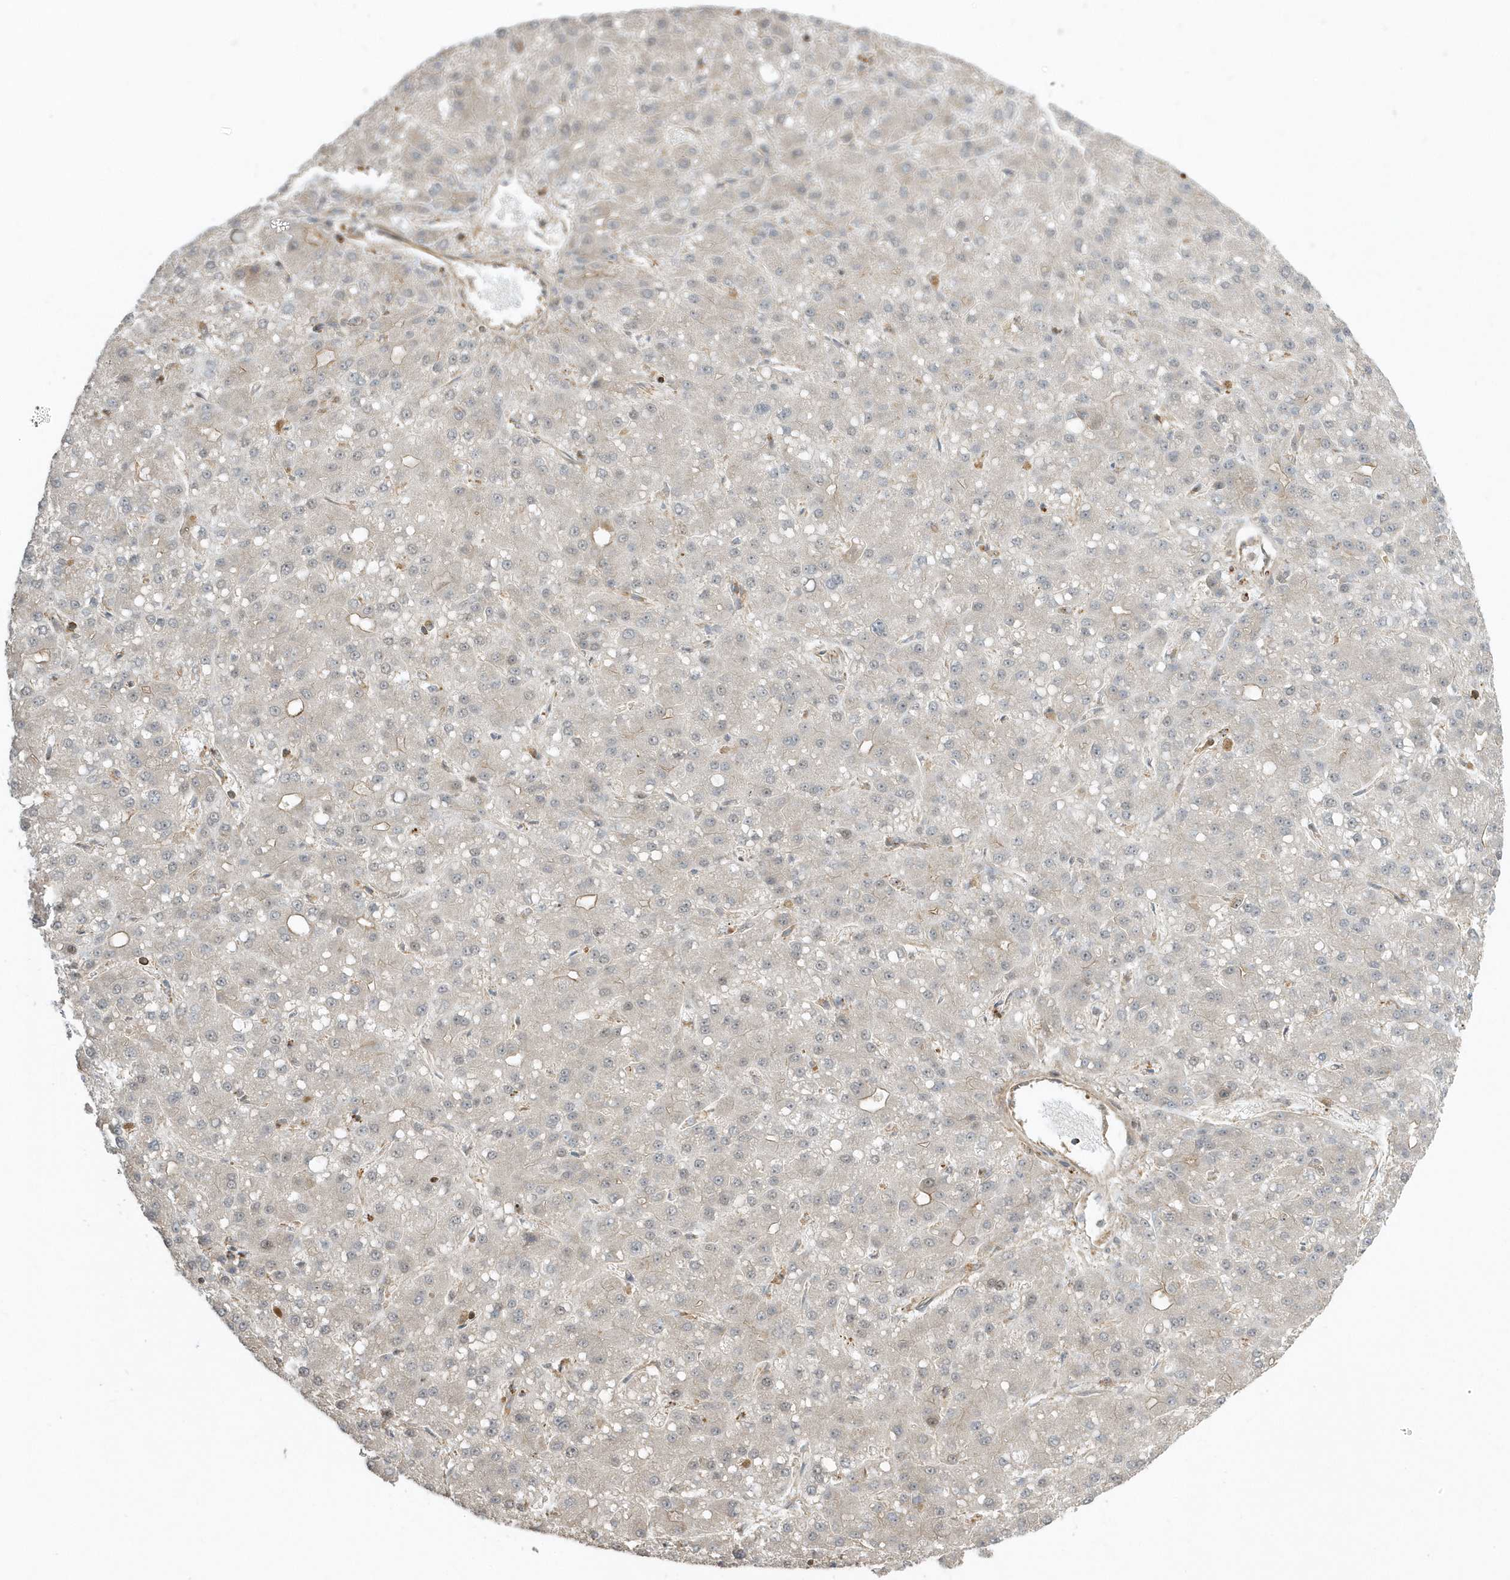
{"staining": {"intensity": "negative", "quantity": "none", "location": "none"}, "tissue": "liver cancer", "cell_type": "Tumor cells", "image_type": "cancer", "snomed": [{"axis": "morphology", "description": "Carcinoma, Hepatocellular, NOS"}, {"axis": "topography", "description": "Liver"}], "caption": "An IHC photomicrograph of liver cancer (hepatocellular carcinoma) is shown. There is no staining in tumor cells of liver cancer (hepatocellular carcinoma).", "gene": "ZBTB8A", "patient": {"sex": "male", "age": 67}}